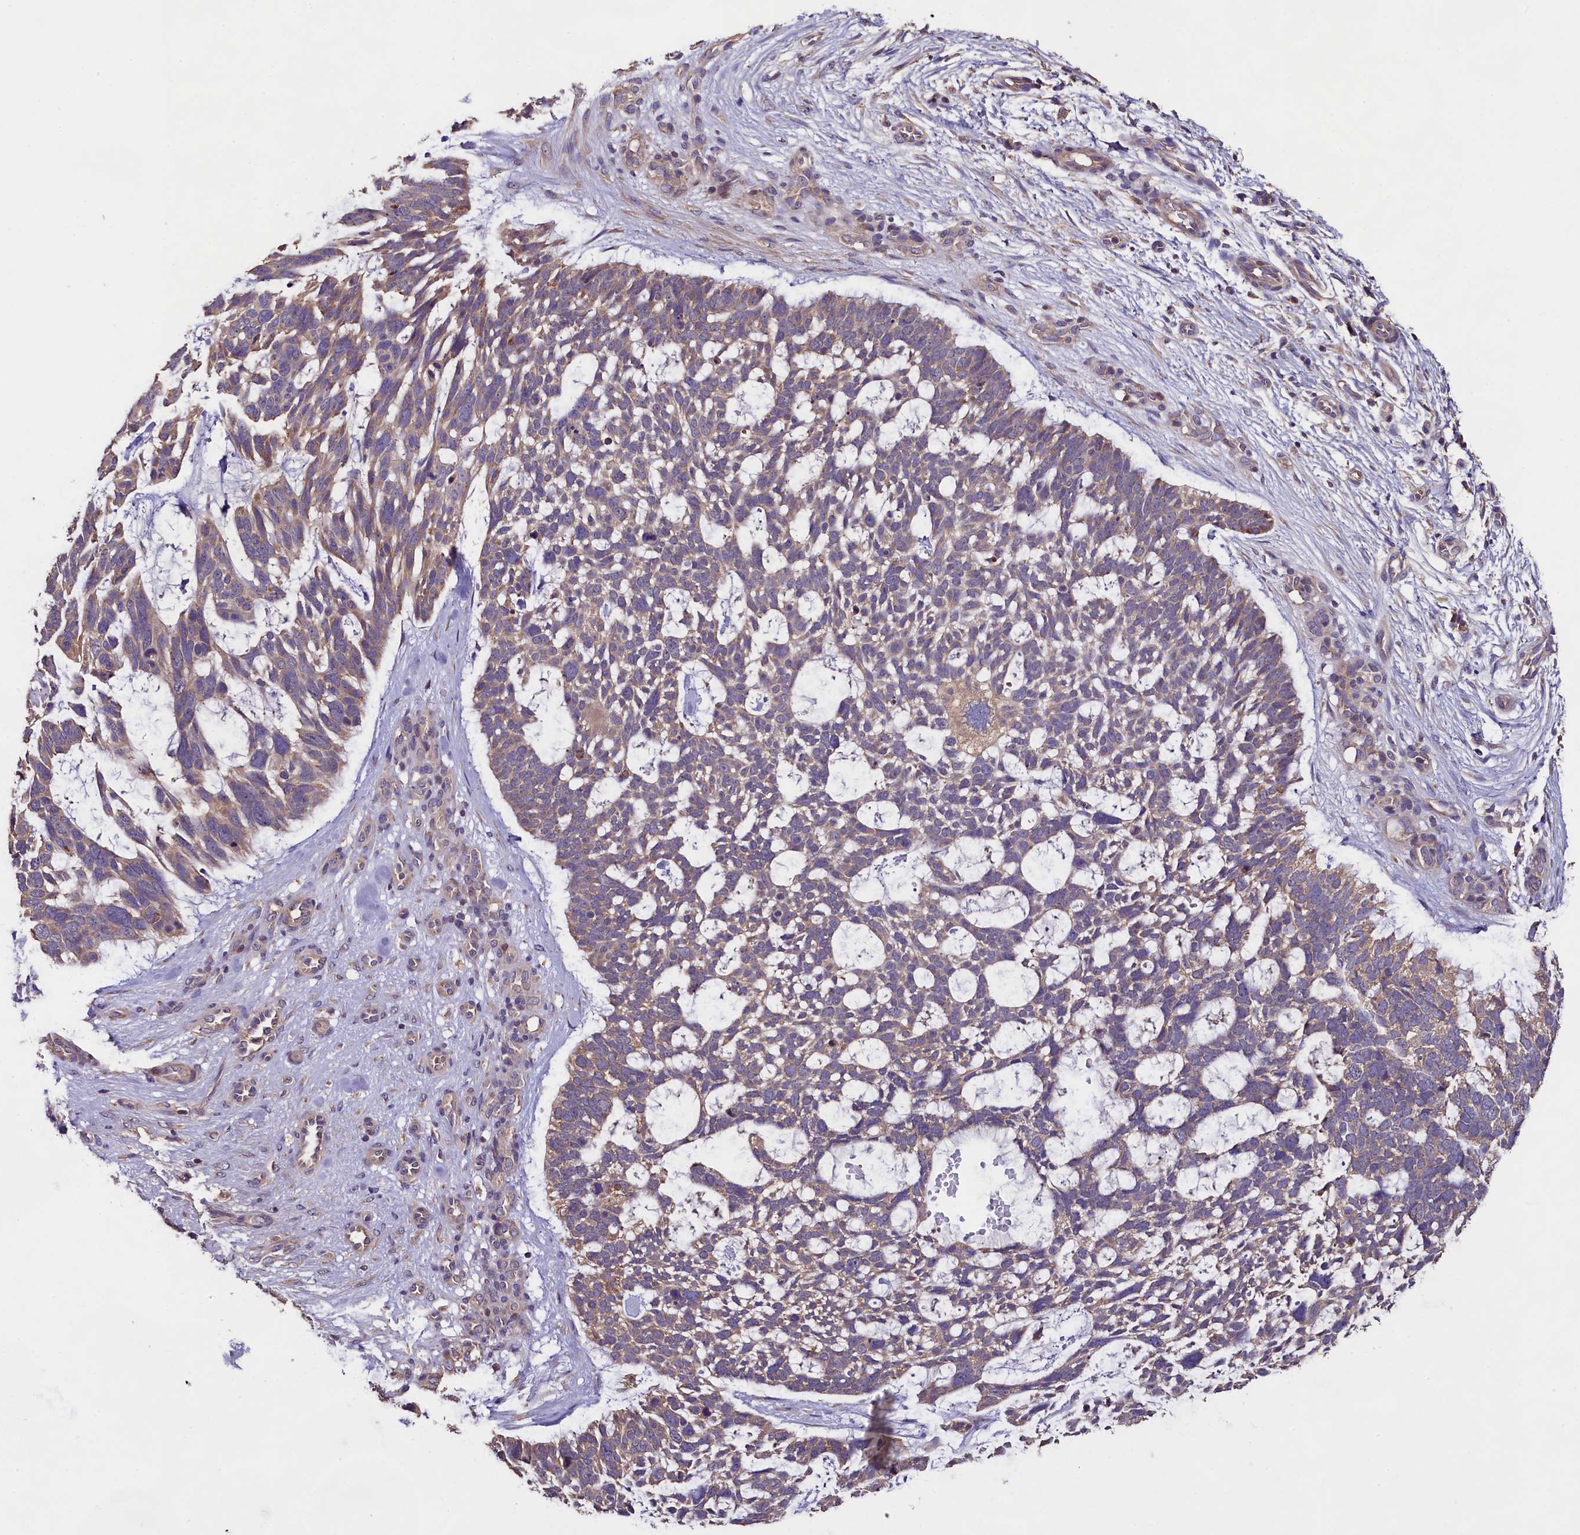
{"staining": {"intensity": "weak", "quantity": "<25%", "location": "cytoplasmic/membranous"}, "tissue": "skin cancer", "cell_type": "Tumor cells", "image_type": "cancer", "snomed": [{"axis": "morphology", "description": "Basal cell carcinoma"}, {"axis": "topography", "description": "Skin"}], "caption": "IHC of basal cell carcinoma (skin) reveals no staining in tumor cells.", "gene": "ENKD1", "patient": {"sex": "male", "age": 88}}